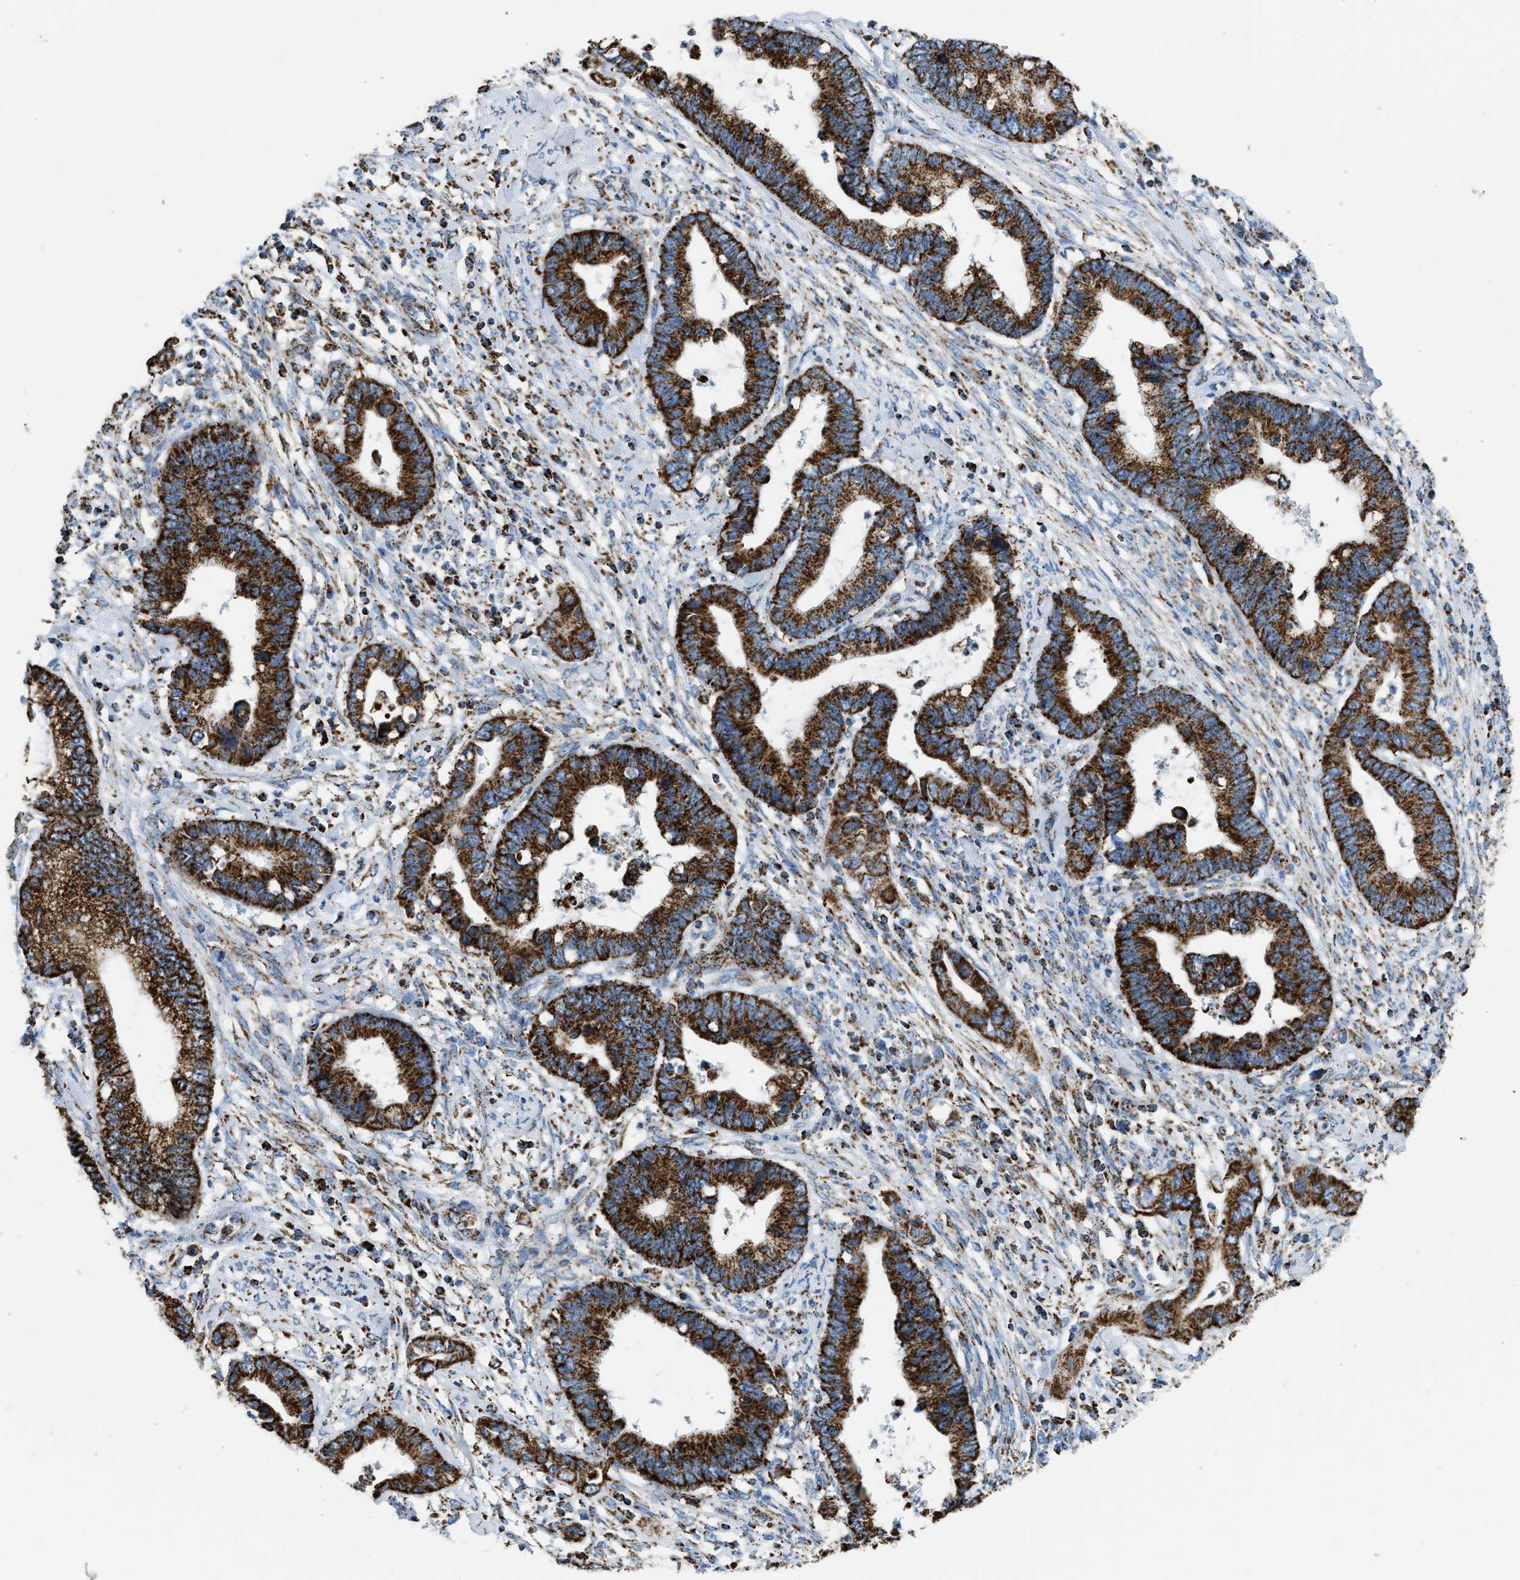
{"staining": {"intensity": "strong", "quantity": ">75%", "location": "cytoplasmic/membranous"}, "tissue": "cervical cancer", "cell_type": "Tumor cells", "image_type": "cancer", "snomed": [{"axis": "morphology", "description": "Adenocarcinoma, NOS"}, {"axis": "topography", "description": "Cervix"}], "caption": "Approximately >75% of tumor cells in human cervical adenocarcinoma show strong cytoplasmic/membranous protein positivity as visualized by brown immunohistochemical staining.", "gene": "ETFB", "patient": {"sex": "female", "age": 44}}